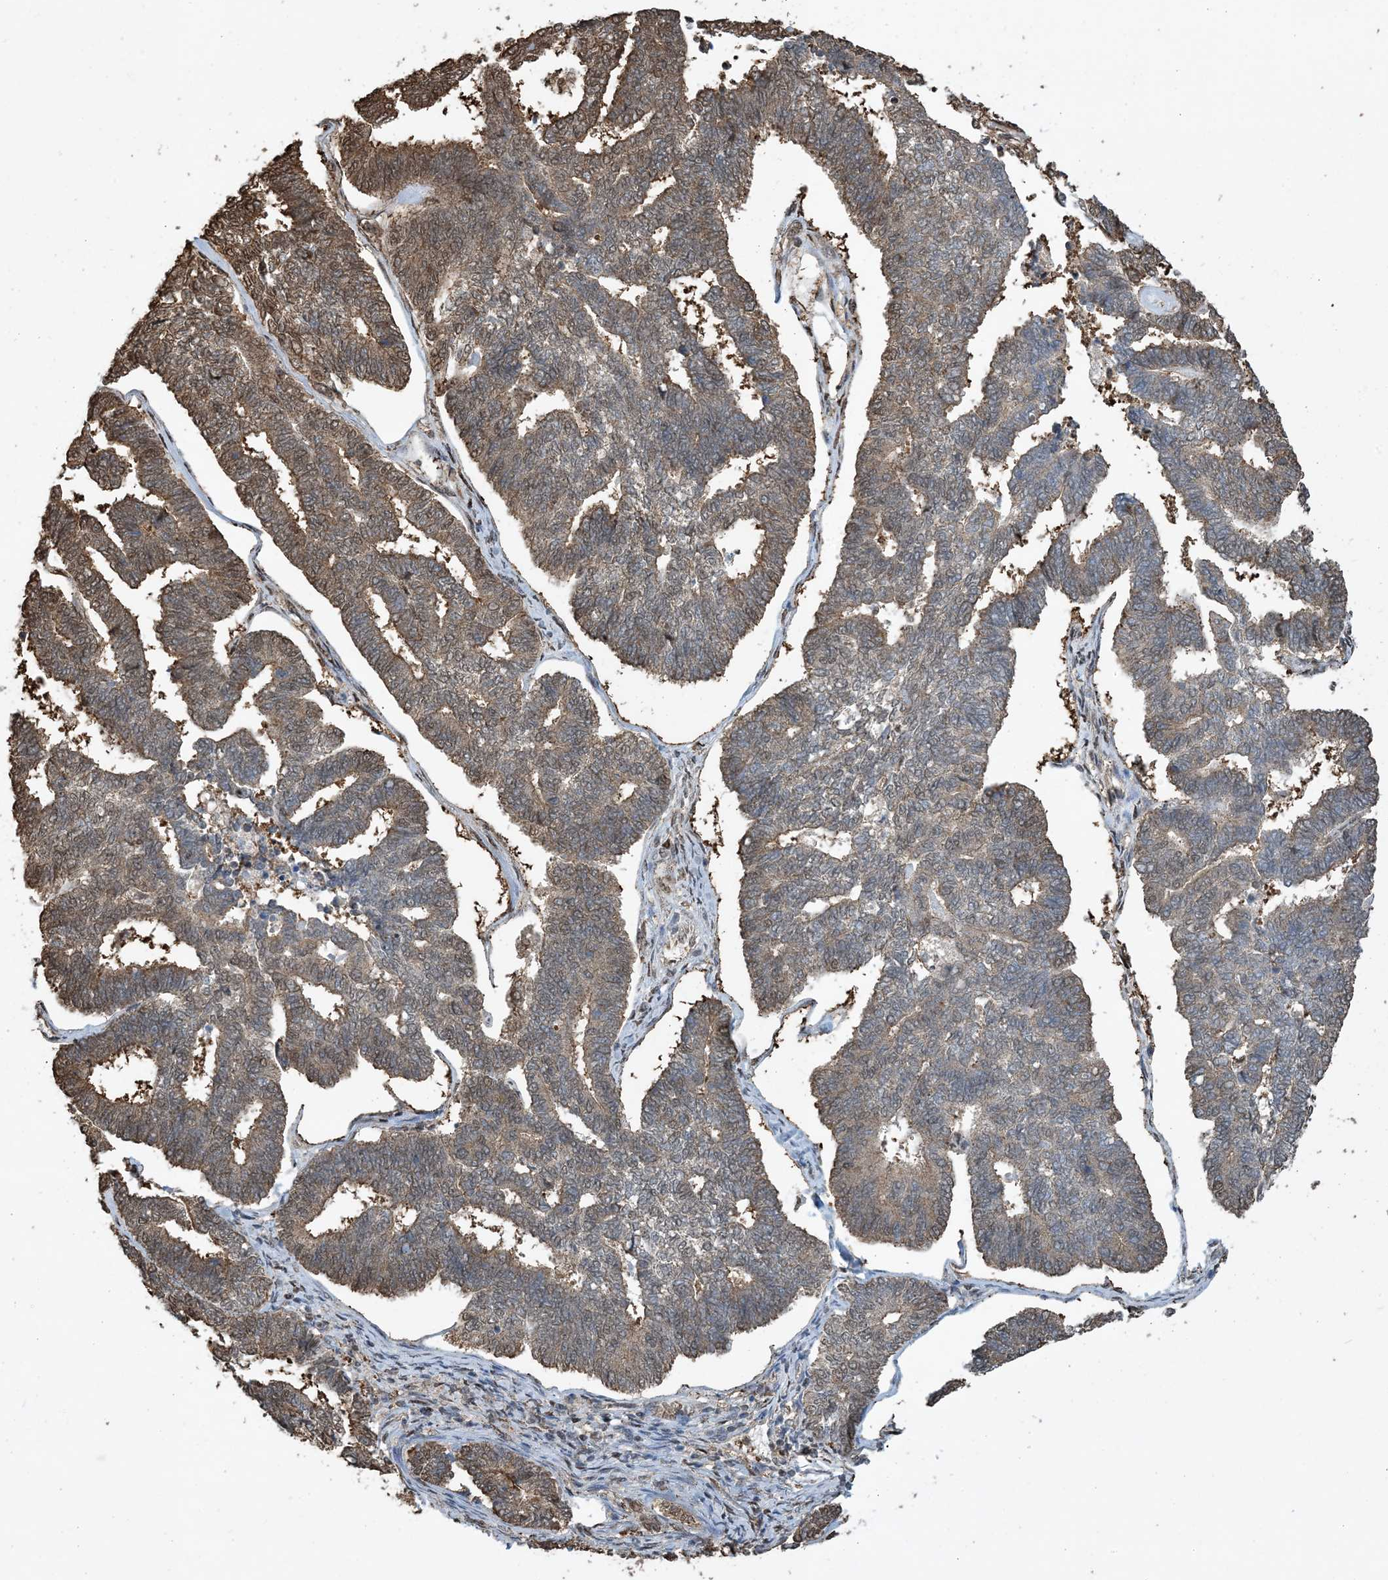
{"staining": {"intensity": "moderate", "quantity": "25%-75%", "location": "cytoplasmic/membranous,nuclear"}, "tissue": "endometrial cancer", "cell_type": "Tumor cells", "image_type": "cancer", "snomed": [{"axis": "morphology", "description": "Adenocarcinoma, NOS"}, {"axis": "topography", "description": "Endometrium"}], "caption": "This is an image of immunohistochemistry (IHC) staining of adenocarcinoma (endometrial), which shows moderate expression in the cytoplasmic/membranous and nuclear of tumor cells.", "gene": "HSPA1A", "patient": {"sex": "female", "age": 70}}